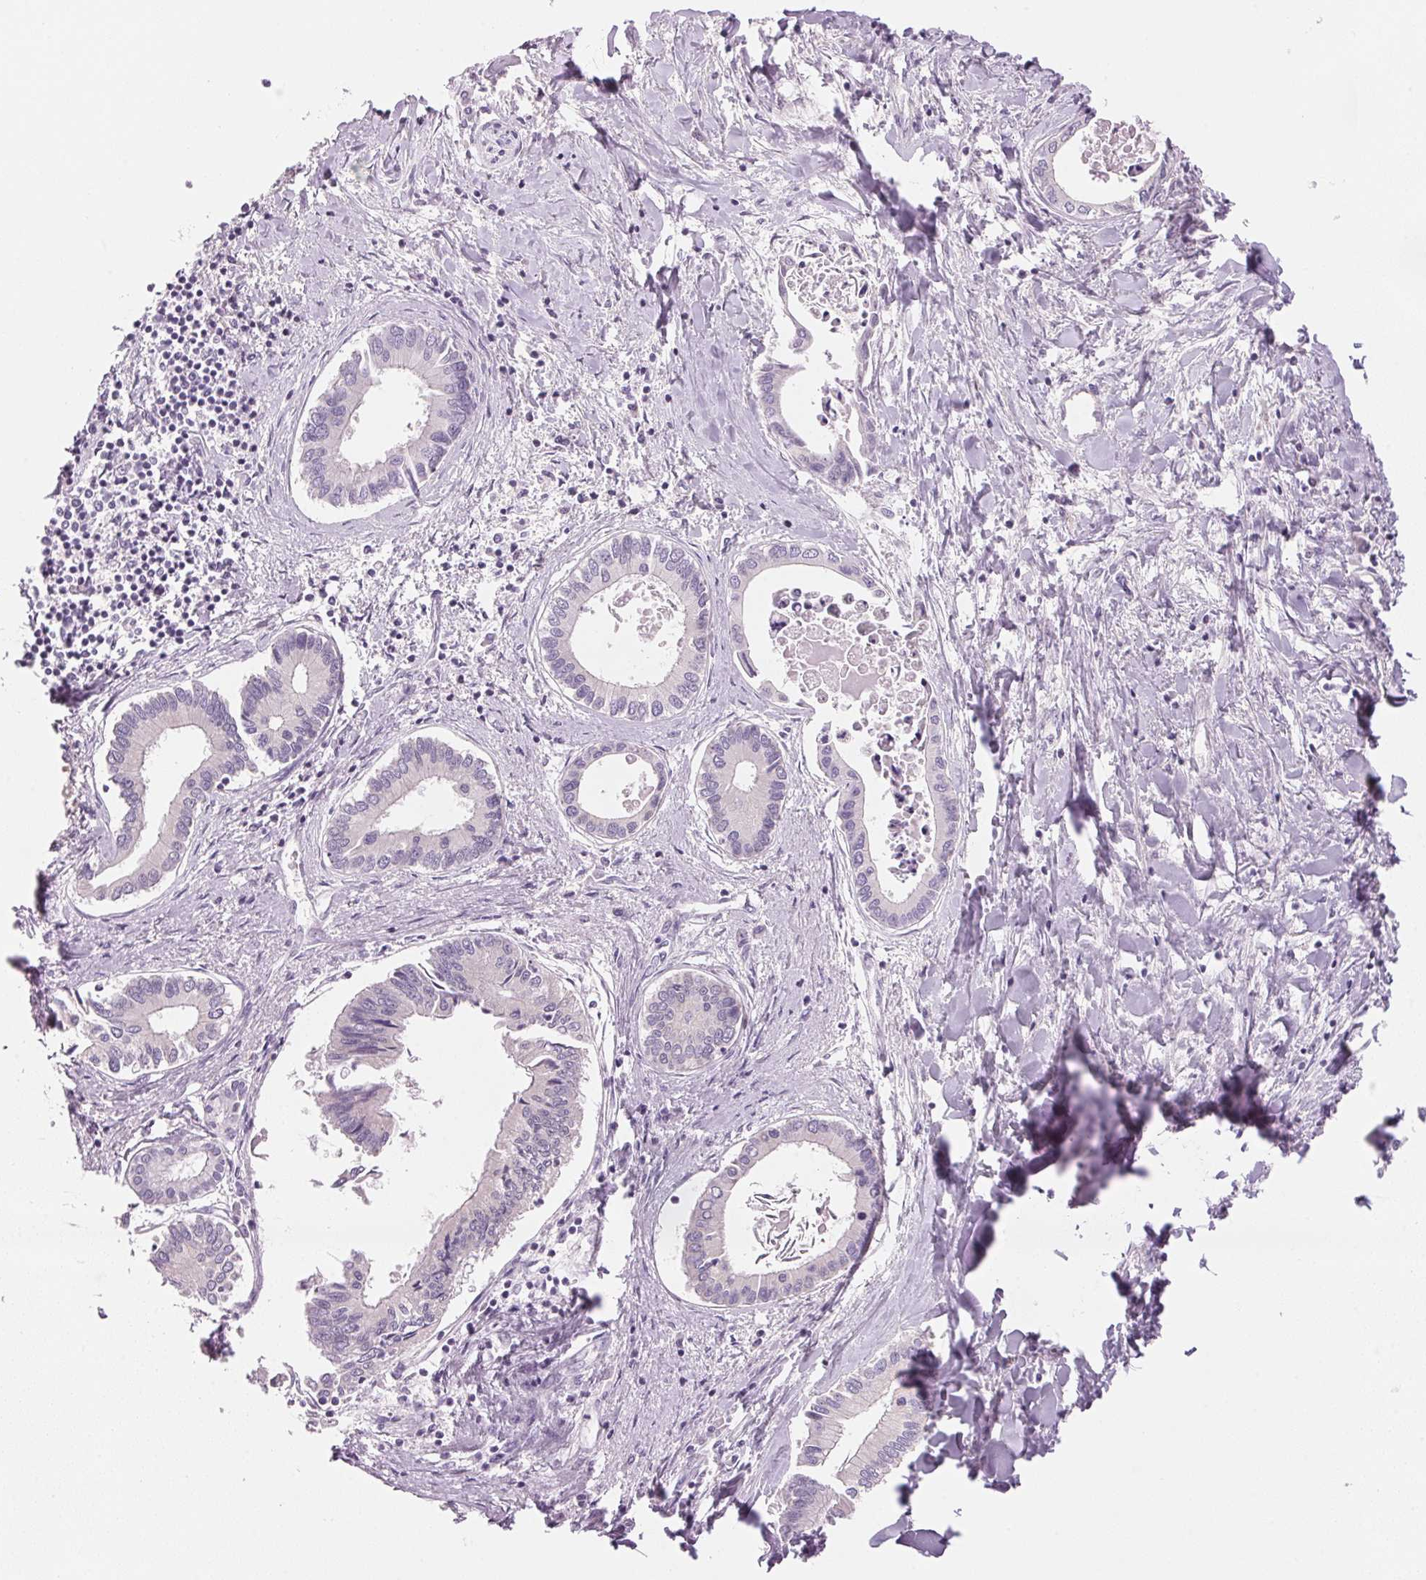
{"staining": {"intensity": "negative", "quantity": "none", "location": "none"}, "tissue": "liver cancer", "cell_type": "Tumor cells", "image_type": "cancer", "snomed": [{"axis": "morphology", "description": "Cholangiocarcinoma"}, {"axis": "topography", "description": "Liver"}], "caption": "Immunohistochemistry of human liver cancer (cholangiocarcinoma) demonstrates no staining in tumor cells. (Brightfield microscopy of DAB immunohistochemistry (IHC) at high magnification).", "gene": "HSD17B2", "patient": {"sex": "male", "age": 66}}